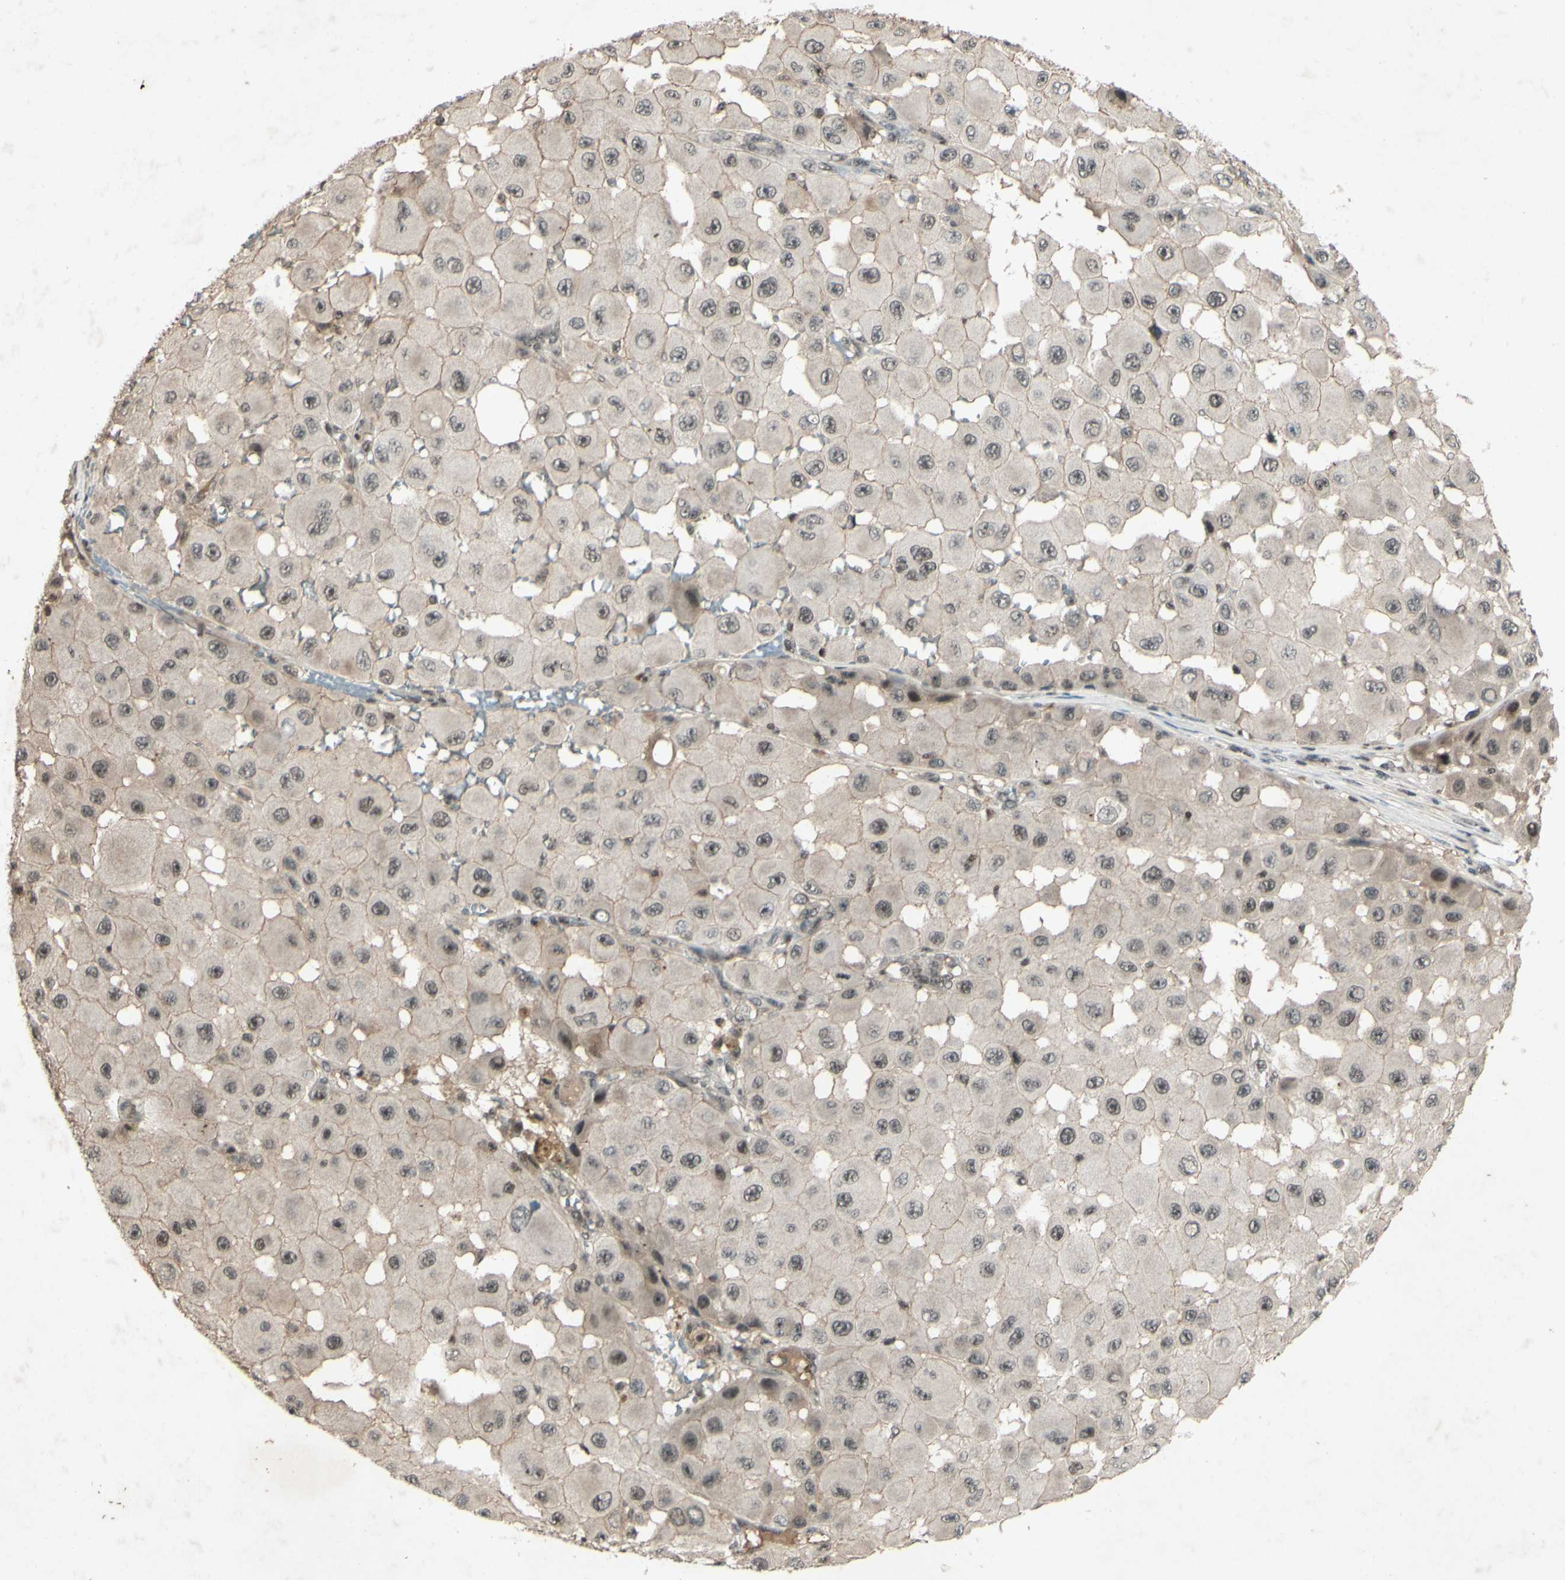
{"staining": {"intensity": "weak", "quantity": "25%-75%", "location": "nuclear"}, "tissue": "melanoma", "cell_type": "Tumor cells", "image_type": "cancer", "snomed": [{"axis": "morphology", "description": "Malignant melanoma, NOS"}, {"axis": "topography", "description": "Skin"}], "caption": "The photomicrograph exhibits immunohistochemical staining of melanoma. There is weak nuclear positivity is identified in about 25%-75% of tumor cells. (DAB IHC, brown staining for protein, blue staining for nuclei).", "gene": "SNW1", "patient": {"sex": "female", "age": 81}}